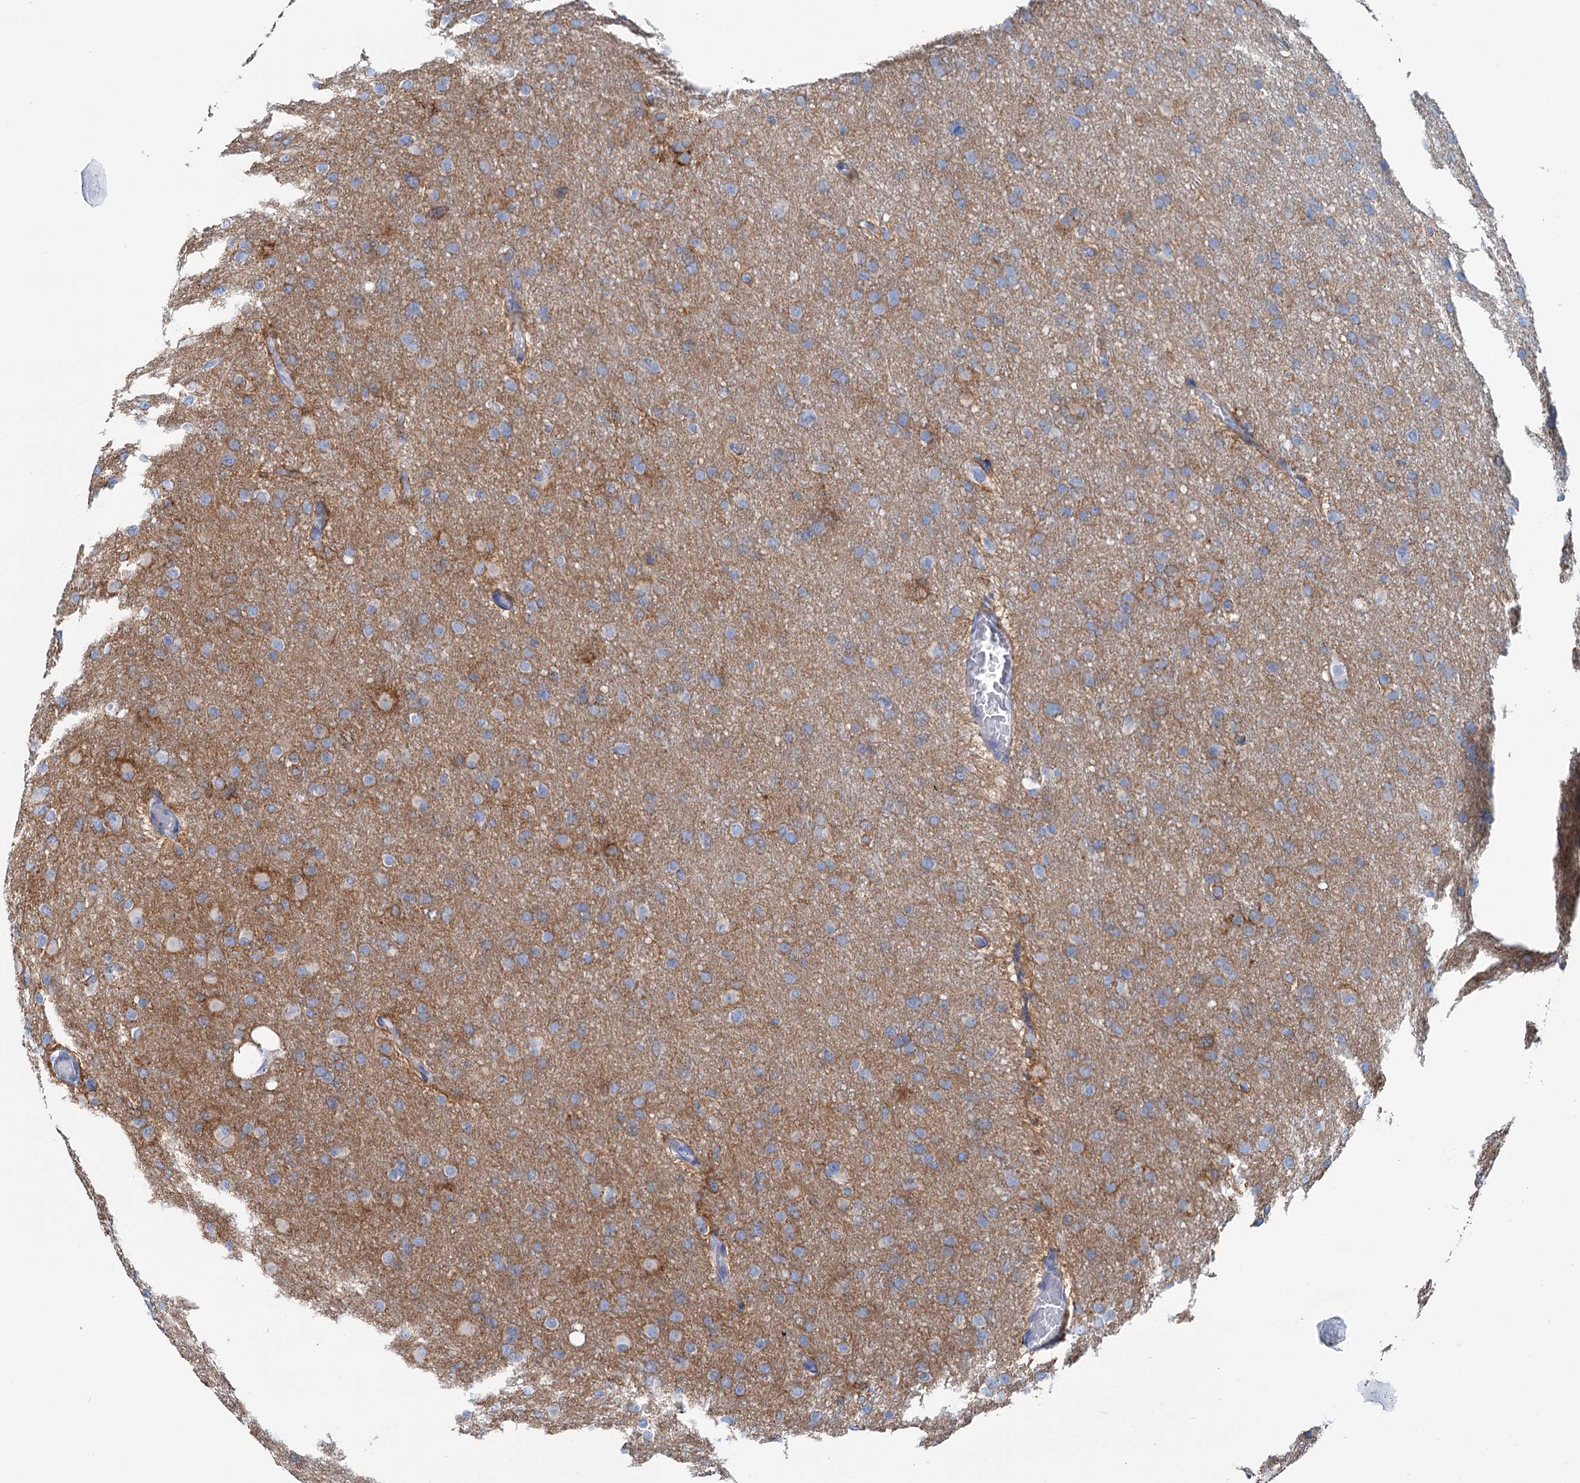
{"staining": {"intensity": "negative", "quantity": "none", "location": "none"}, "tissue": "glioma", "cell_type": "Tumor cells", "image_type": "cancer", "snomed": [{"axis": "morphology", "description": "Glioma, malignant, High grade"}, {"axis": "topography", "description": "Cerebral cortex"}], "caption": "The immunohistochemistry image has no significant positivity in tumor cells of glioma tissue. (Immunohistochemistry (ihc), brightfield microscopy, high magnification).", "gene": "SLC1A3", "patient": {"sex": "female", "age": 36}}